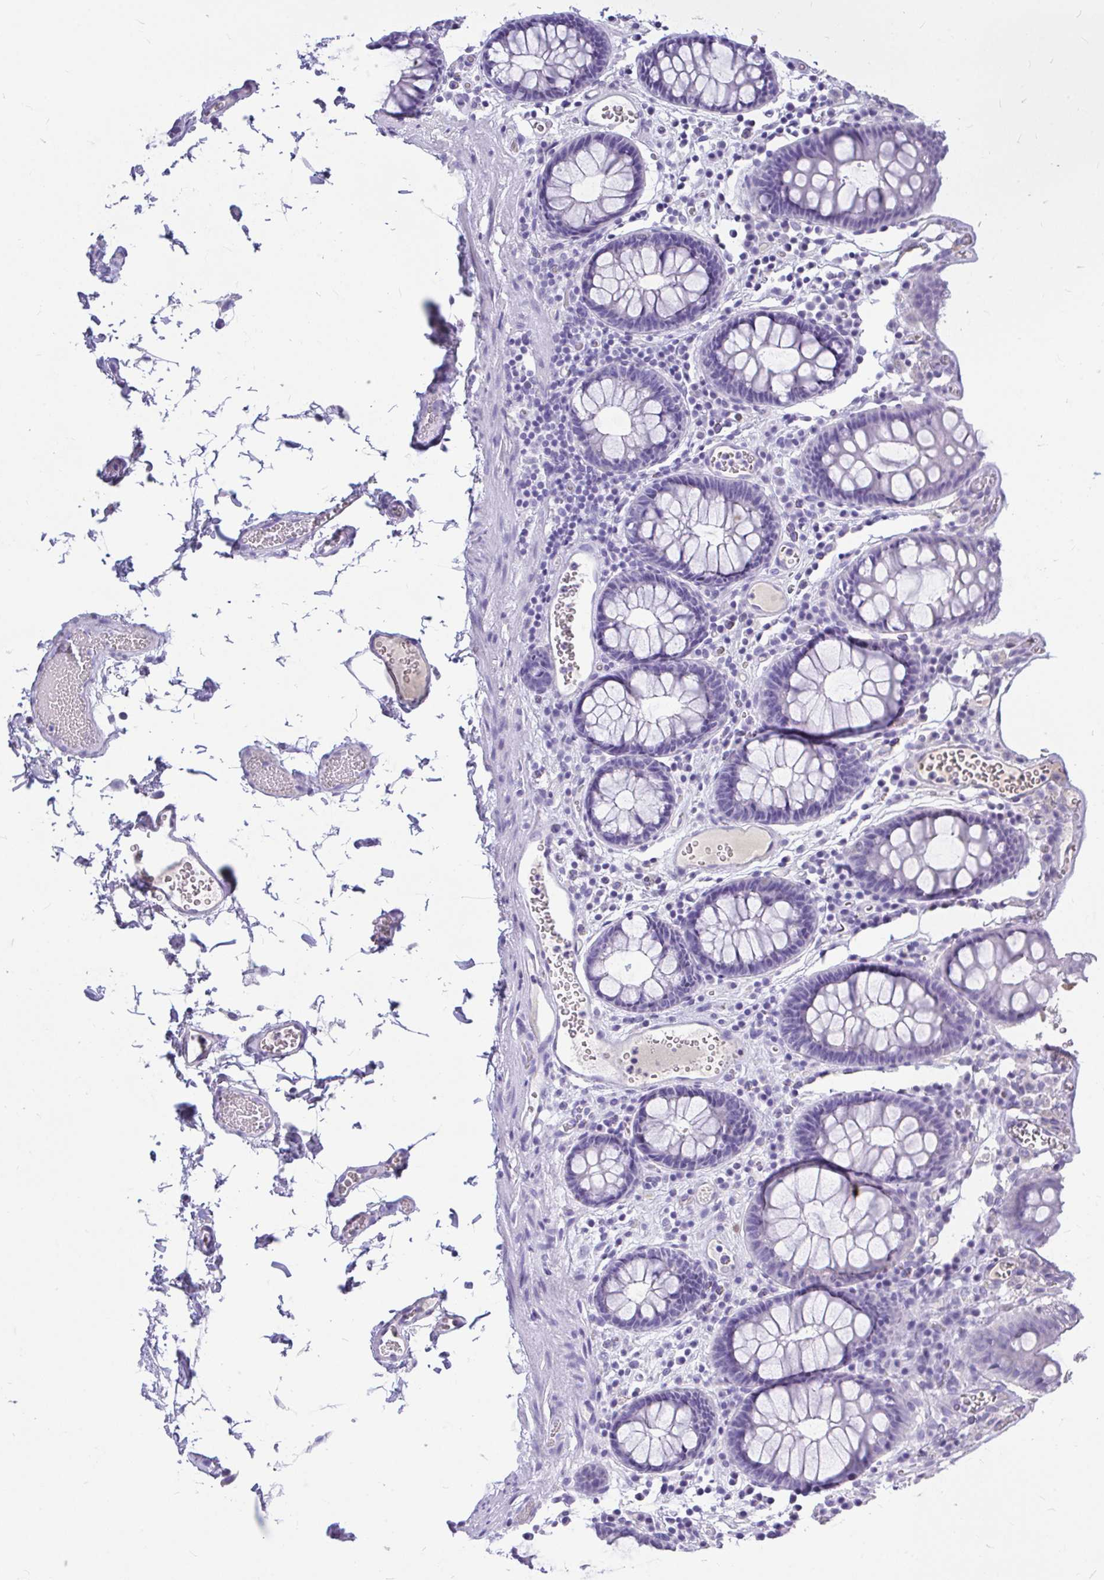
{"staining": {"intensity": "negative", "quantity": "none", "location": "none"}, "tissue": "colon", "cell_type": "Endothelial cells", "image_type": "normal", "snomed": [{"axis": "morphology", "description": "Normal tissue, NOS"}, {"axis": "topography", "description": "Colon"}, {"axis": "topography", "description": "Peripheral nerve tissue"}], "caption": "DAB immunohistochemical staining of unremarkable colon reveals no significant positivity in endothelial cells. (DAB (3,3'-diaminobenzidine) IHC visualized using brightfield microscopy, high magnification).", "gene": "MAP1LC3A", "patient": {"sex": "male", "age": 84}}